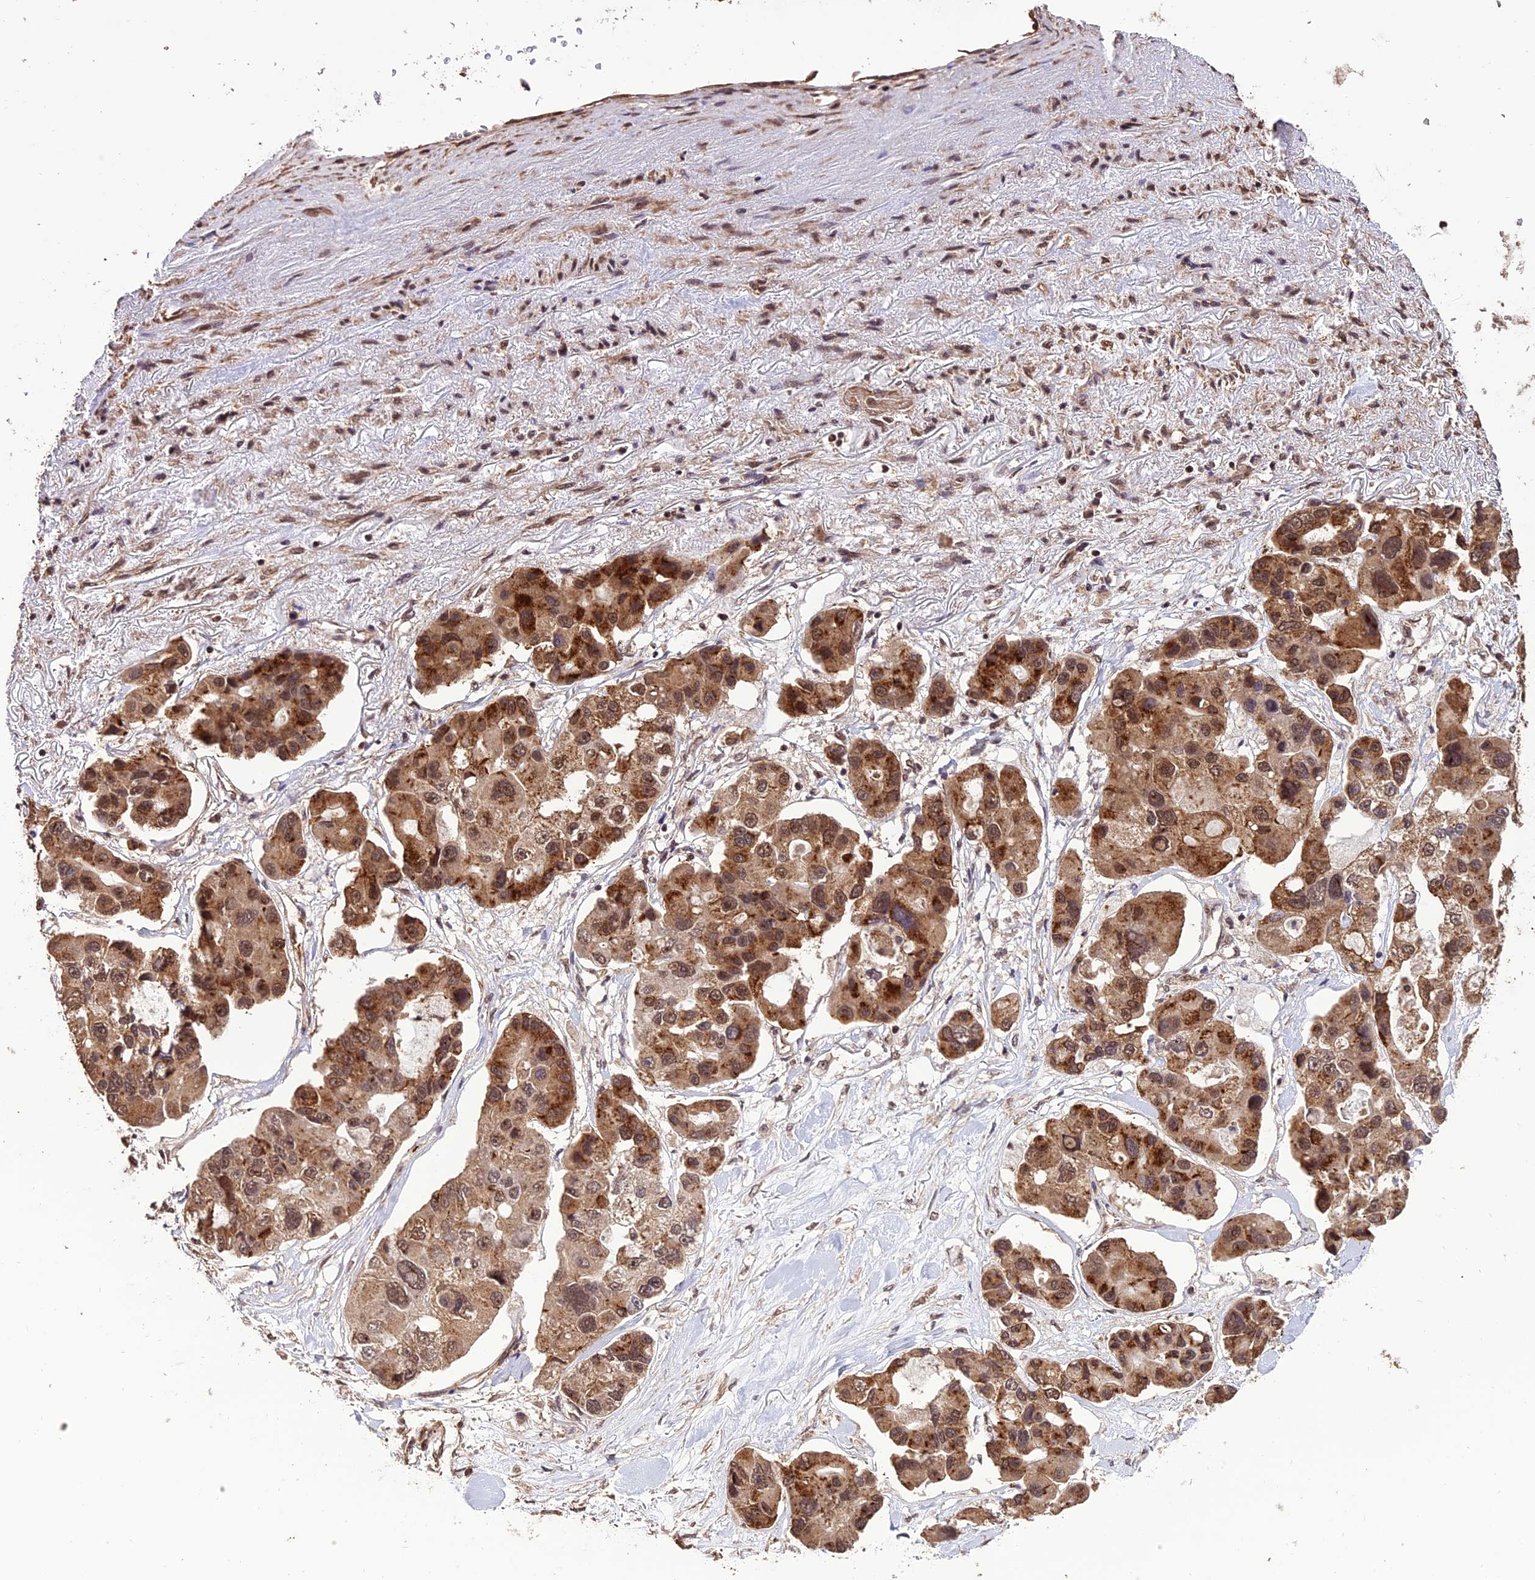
{"staining": {"intensity": "moderate", "quantity": ">75%", "location": "cytoplasmic/membranous,nuclear"}, "tissue": "lung cancer", "cell_type": "Tumor cells", "image_type": "cancer", "snomed": [{"axis": "morphology", "description": "Adenocarcinoma, NOS"}, {"axis": "topography", "description": "Lung"}], "caption": "Immunohistochemical staining of human lung adenocarcinoma exhibits medium levels of moderate cytoplasmic/membranous and nuclear protein positivity in about >75% of tumor cells.", "gene": "CABIN1", "patient": {"sex": "female", "age": 54}}